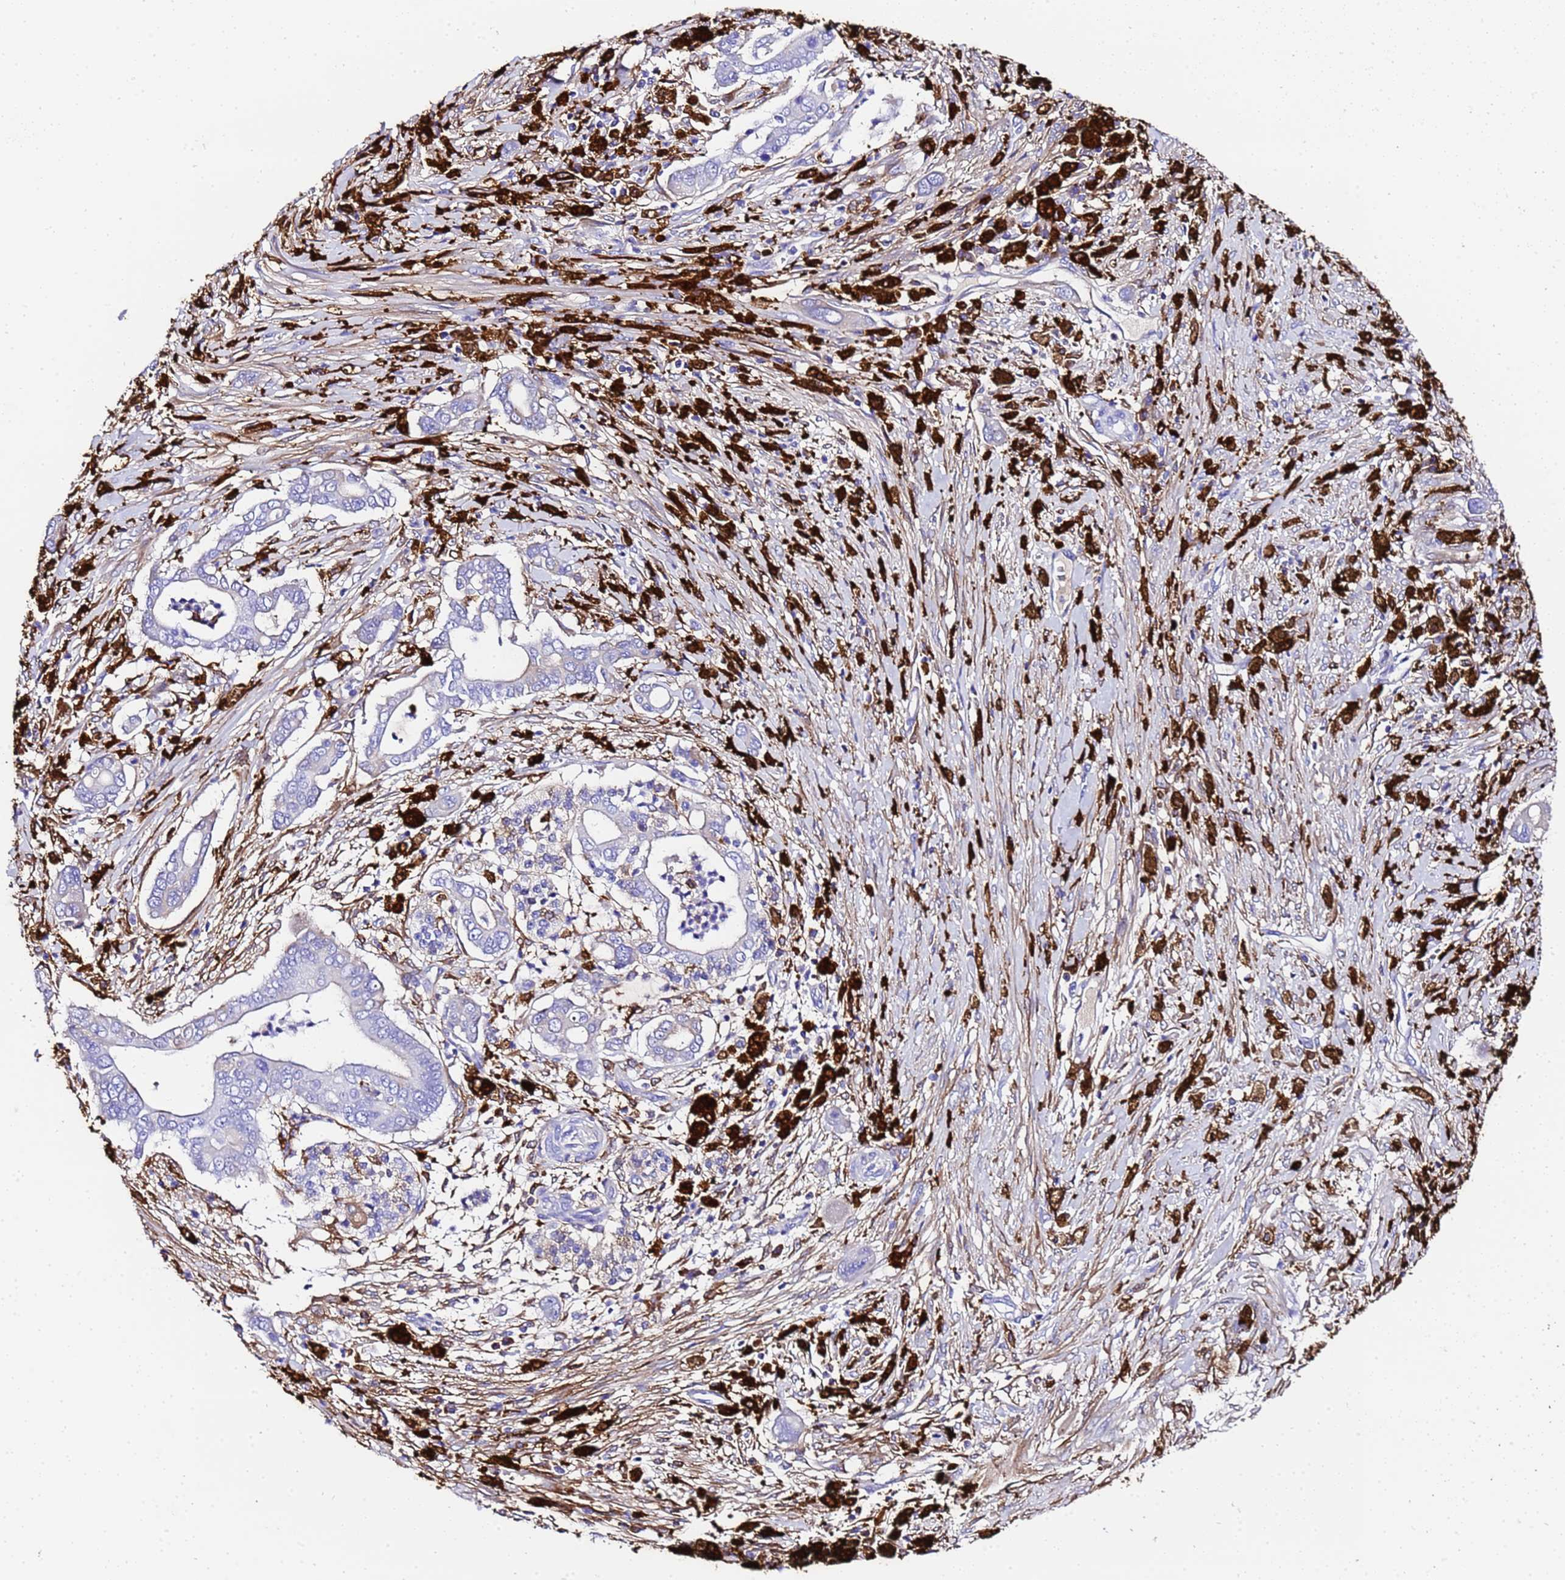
{"staining": {"intensity": "negative", "quantity": "none", "location": "none"}, "tissue": "pancreatic cancer", "cell_type": "Tumor cells", "image_type": "cancer", "snomed": [{"axis": "morphology", "description": "Adenocarcinoma, NOS"}, {"axis": "topography", "description": "Pancreas"}], "caption": "DAB immunohistochemical staining of human pancreatic adenocarcinoma demonstrates no significant positivity in tumor cells.", "gene": "FTL", "patient": {"sex": "male", "age": 68}}